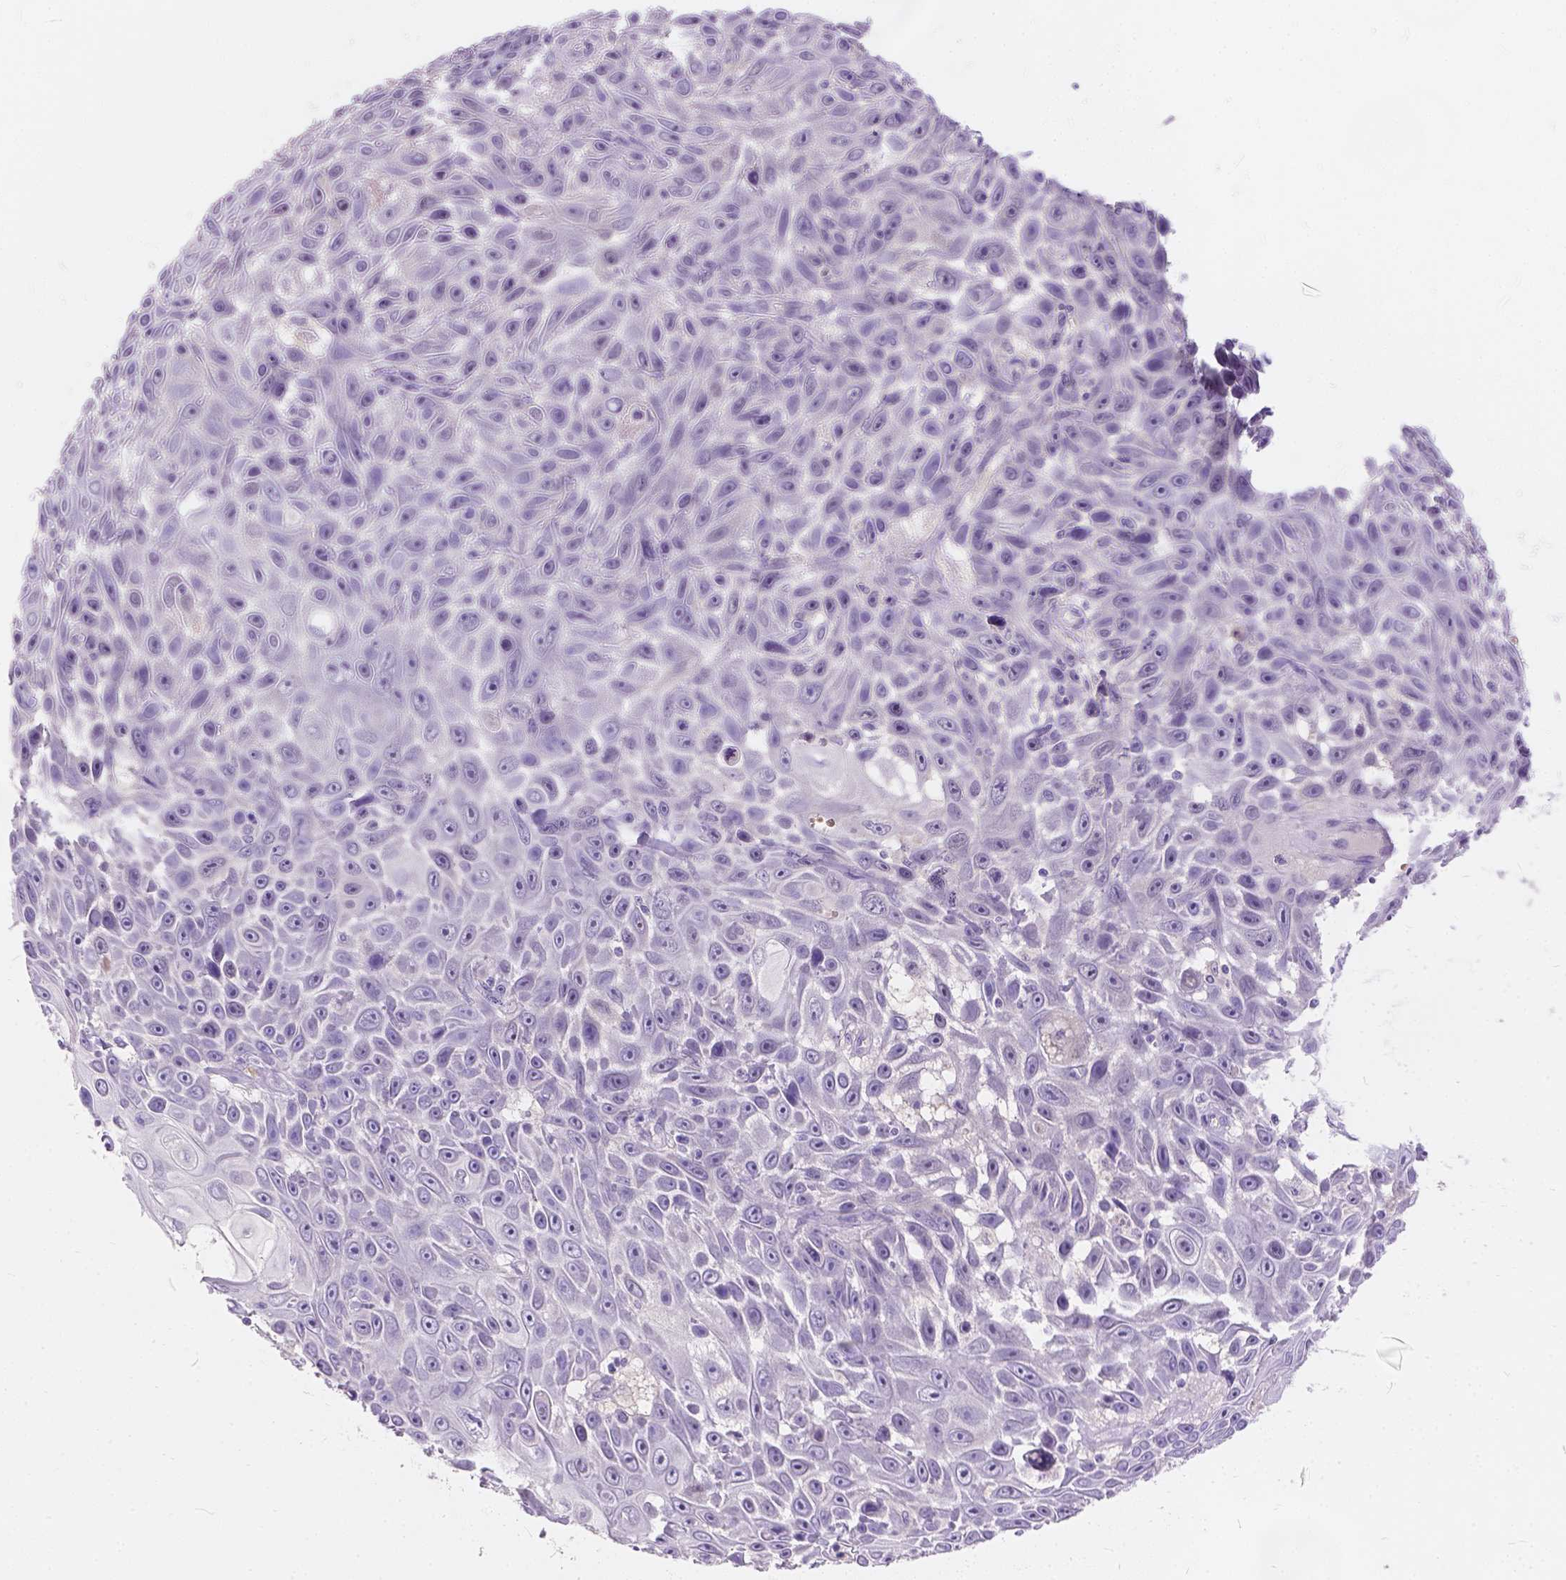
{"staining": {"intensity": "negative", "quantity": "none", "location": "none"}, "tissue": "skin cancer", "cell_type": "Tumor cells", "image_type": "cancer", "snomed": [{"axis": "morphology", "description": "Squamous cell carcinoma, NOS"}, {"axis": "topography", "description": "Skin"}], "caption": "DAB immunohistochemical staining of human skin squamous cell carcinoma demonstrates no significant staining in tumor cells. (DAB immunohistochemistry (IHC), high magnification).", "gene": "PEX11G", "patient": {"sex": "male", "age": 82}}